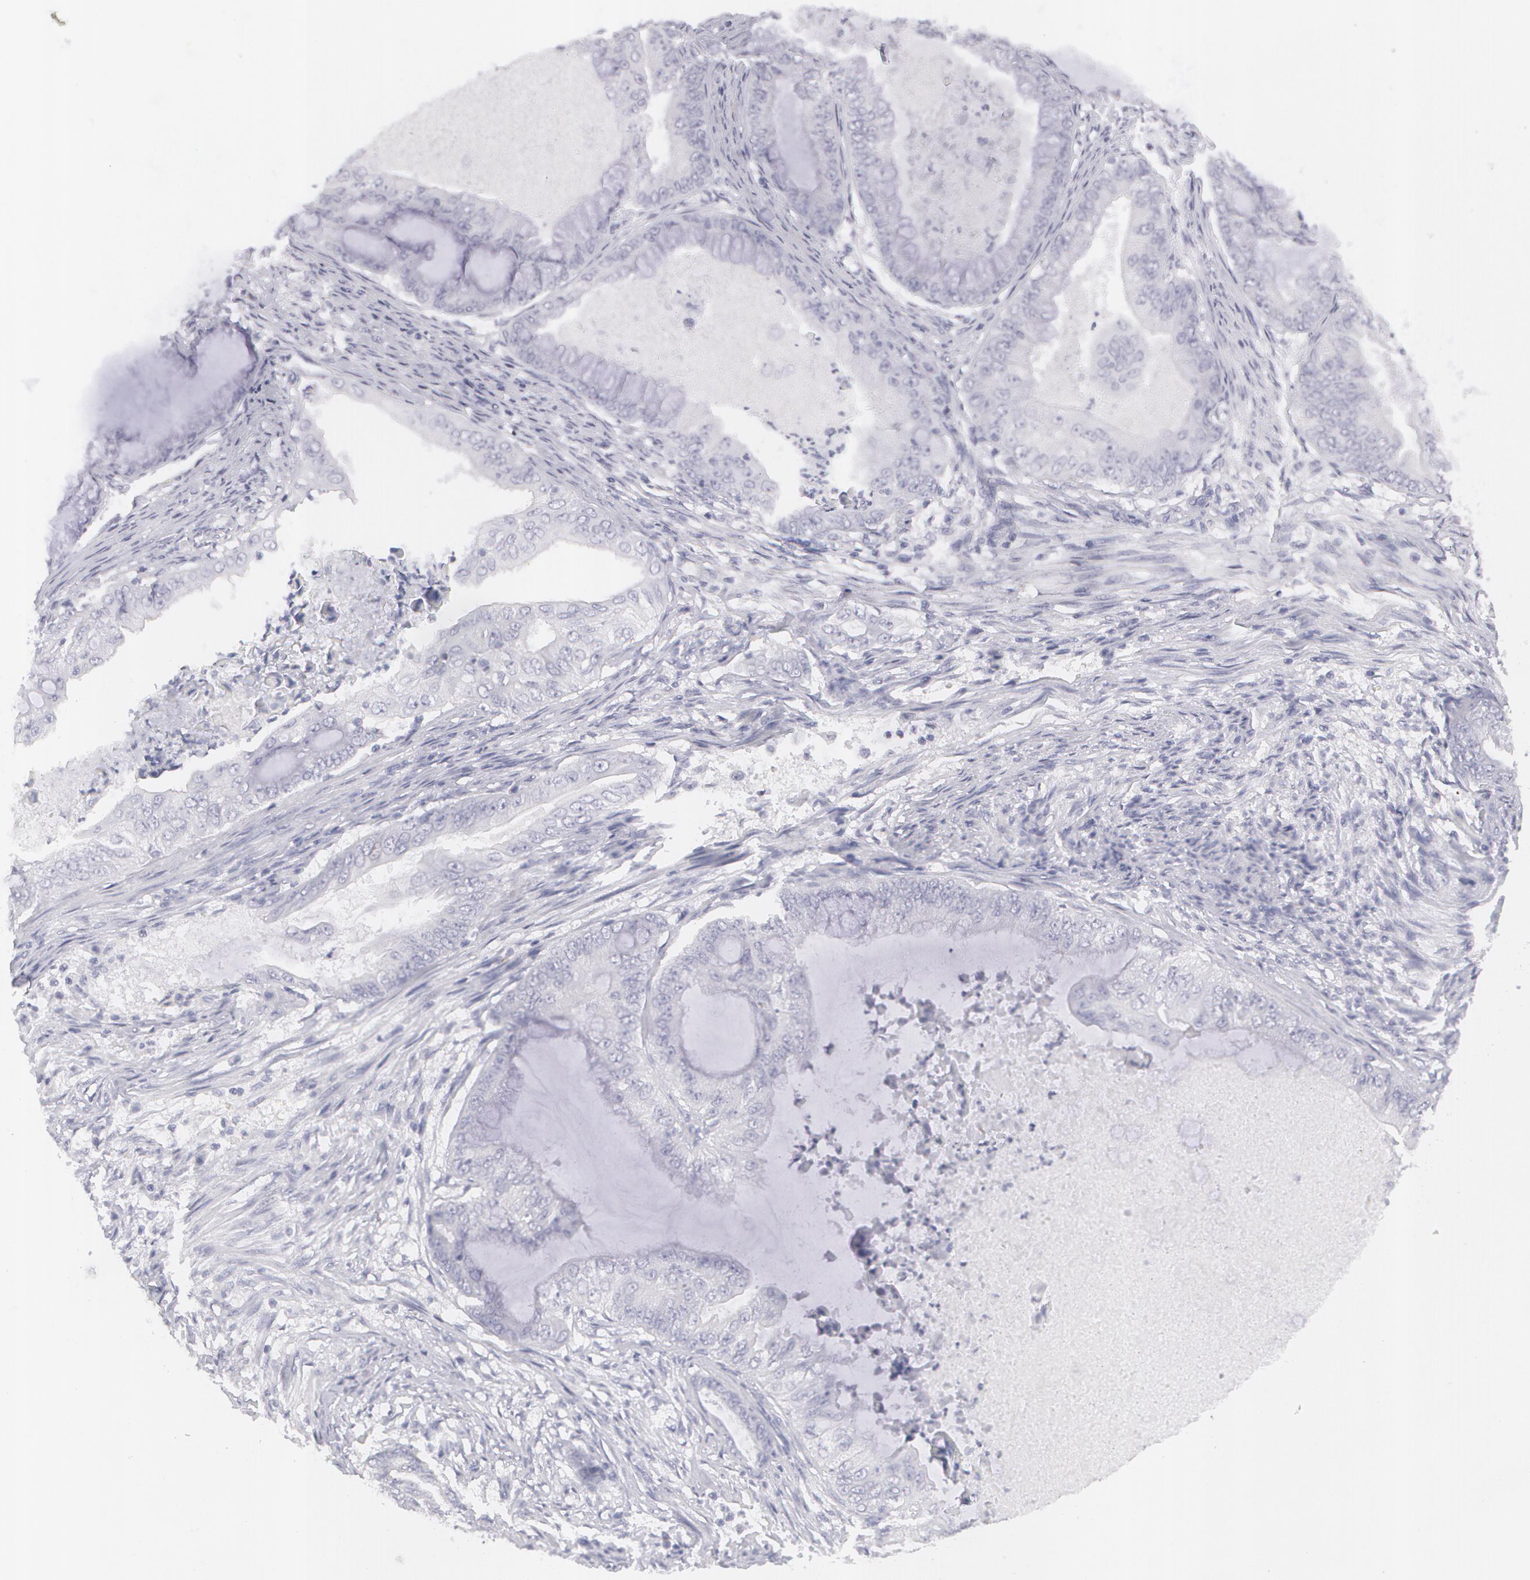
{"staining": {"intensity": "negative", "quantity": "none", "location": "none"}, "tissue": "endometrial cancer", "cell_type": "Tumor cells", "image_type": "cancer", "snomed": [{"axis": "morphology", "description": "Adenocarcinoma, NOS"}, {"axis": "topography", "description": "Endometrium"}], "caption": "Human adenocarcinoma (endometrial) stained for a protein using immunohistochemistry (IHC) displays no expression in tumor cells.", "gene": "MBNL3", "patient": {"sex": "female", "age": 63}}